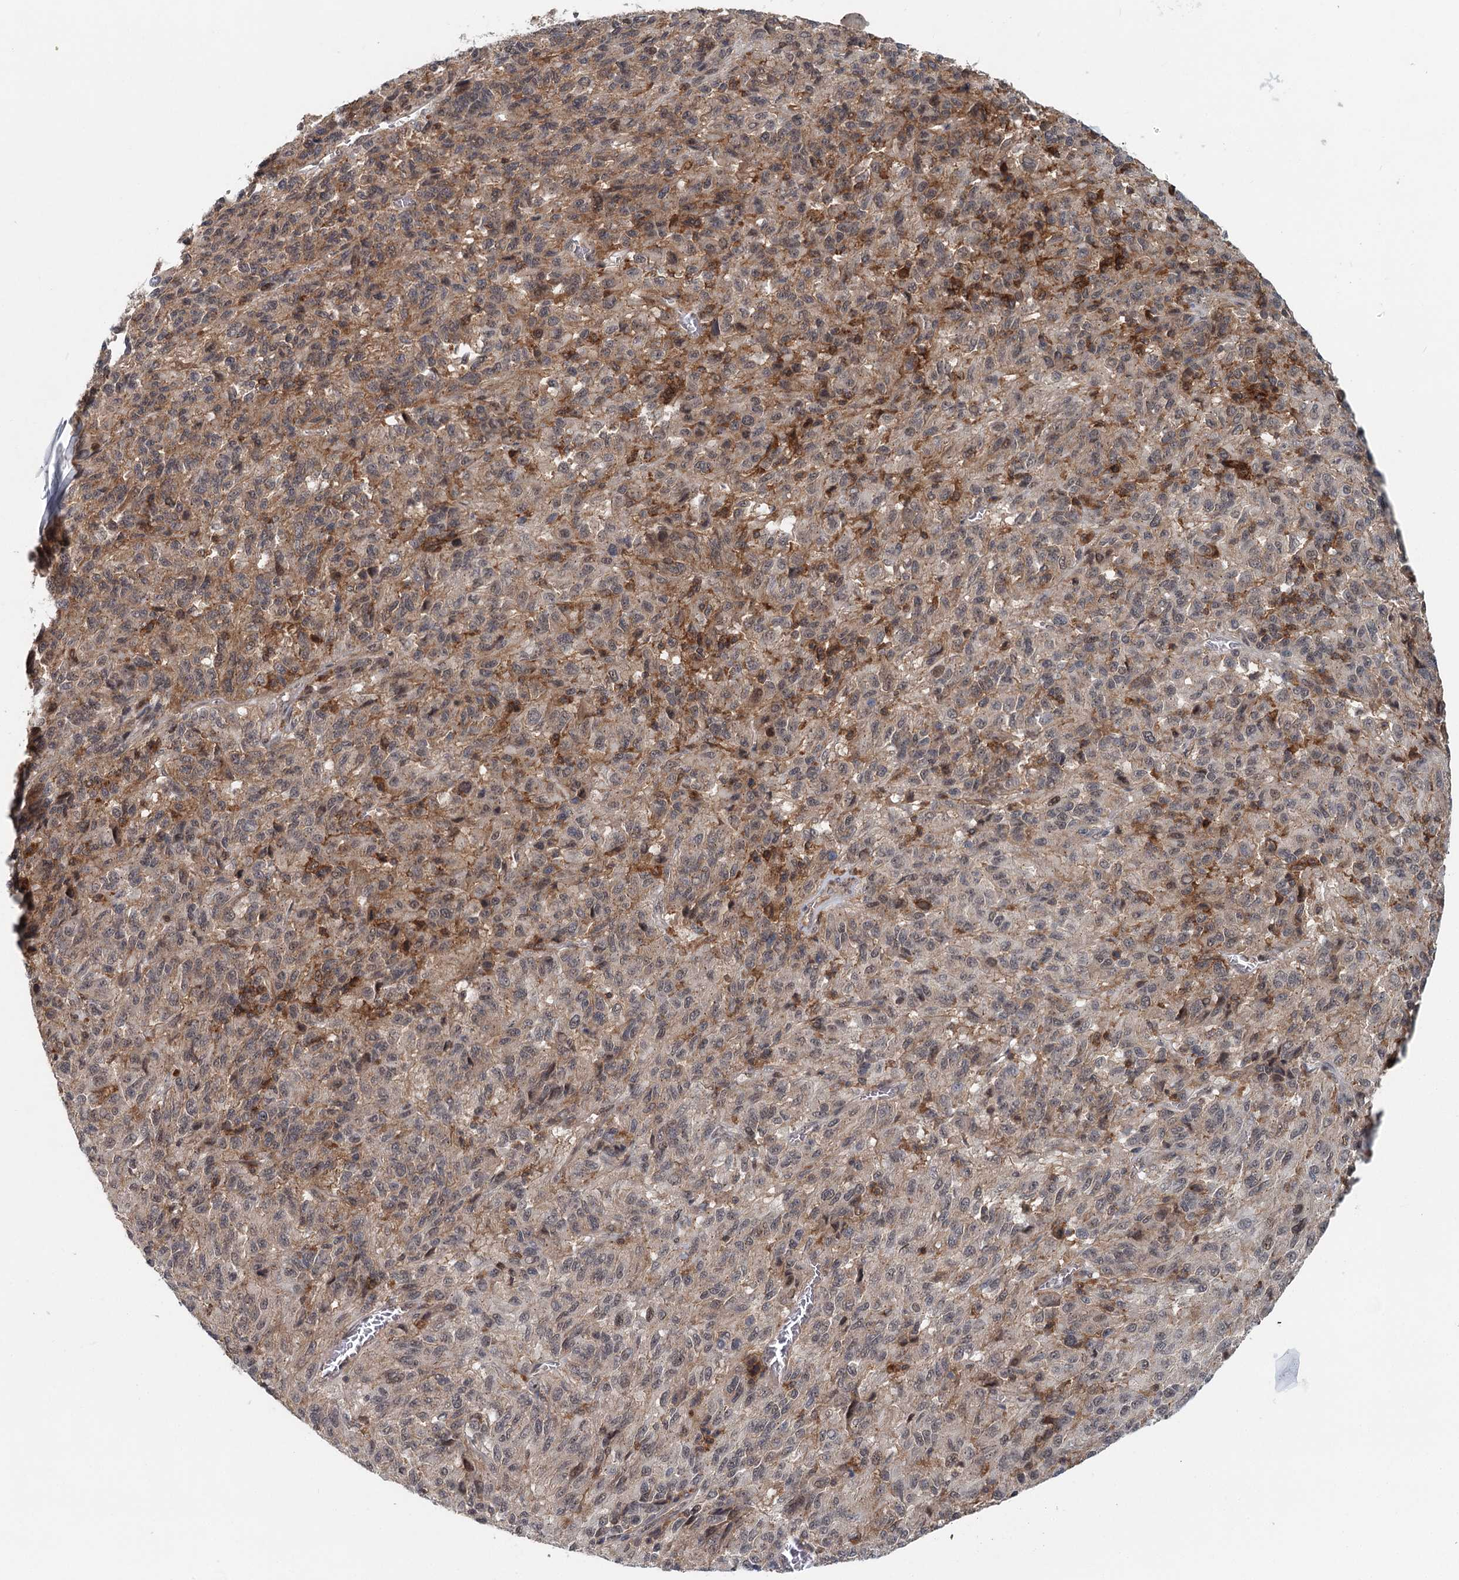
{"staining": {"intensity": "moderate", "quantity": "<25%", "location": "cytoplasmic/membranous,nuclear"}, "tissue": "melanoma", "cell_type": "Tumor cells", "image_type": "cancer", "snomed": [{"axis": "morphology", "description": "Malignant melanoma, Metastatic site"}, {"axis": "topography", "description": "Lung"}], "caption": "Moderate cytoplasmic/membranous and nuclear protein expression is identified in approximately <25% of tumor cells in malignant melanoma (metastatic site).", "gene": "CDC42SE2", "patient": {"sex": "male", "age": 64}}